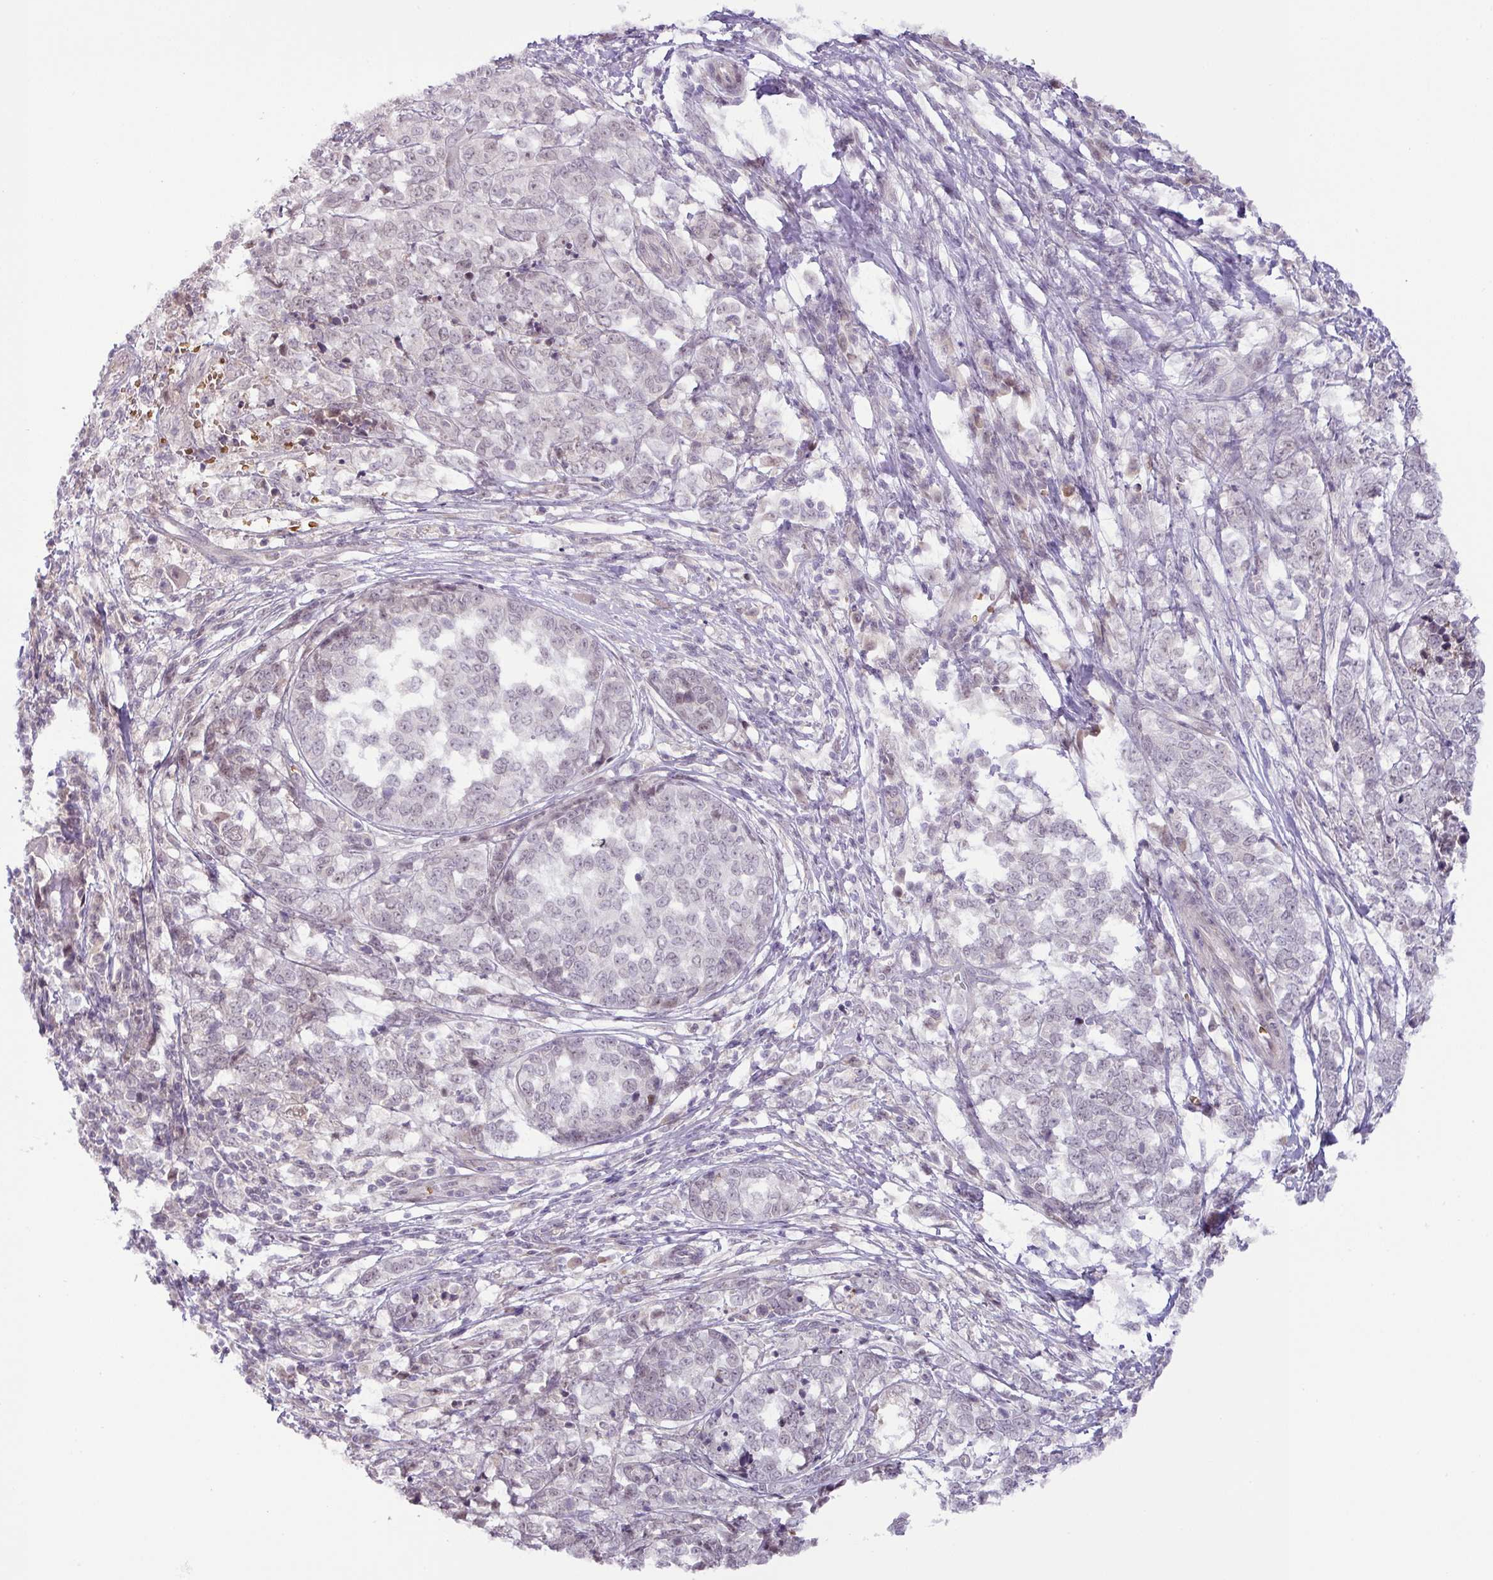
{"staining": {"intensity": "negative", "quantity": "none", "location": "none"}, "tissue": "melanoma", "cell_type": "Tumor cells", "image_type": "cancer", "snomed": [{"axis": "morphology", "description": "Malignant melanoma, NOS"}, {"axis": "topography", "description": "Skin"}], "caption": "High magnification brightfield microscopy of melanoma stained with DAB (3,3'-diaminobenzidine) (brown) and counterstained with hematoxylin (blue): tumor cells show no significant expression.", "gene": "PARP2", "patient": {"sex": "female", "age": 72}}